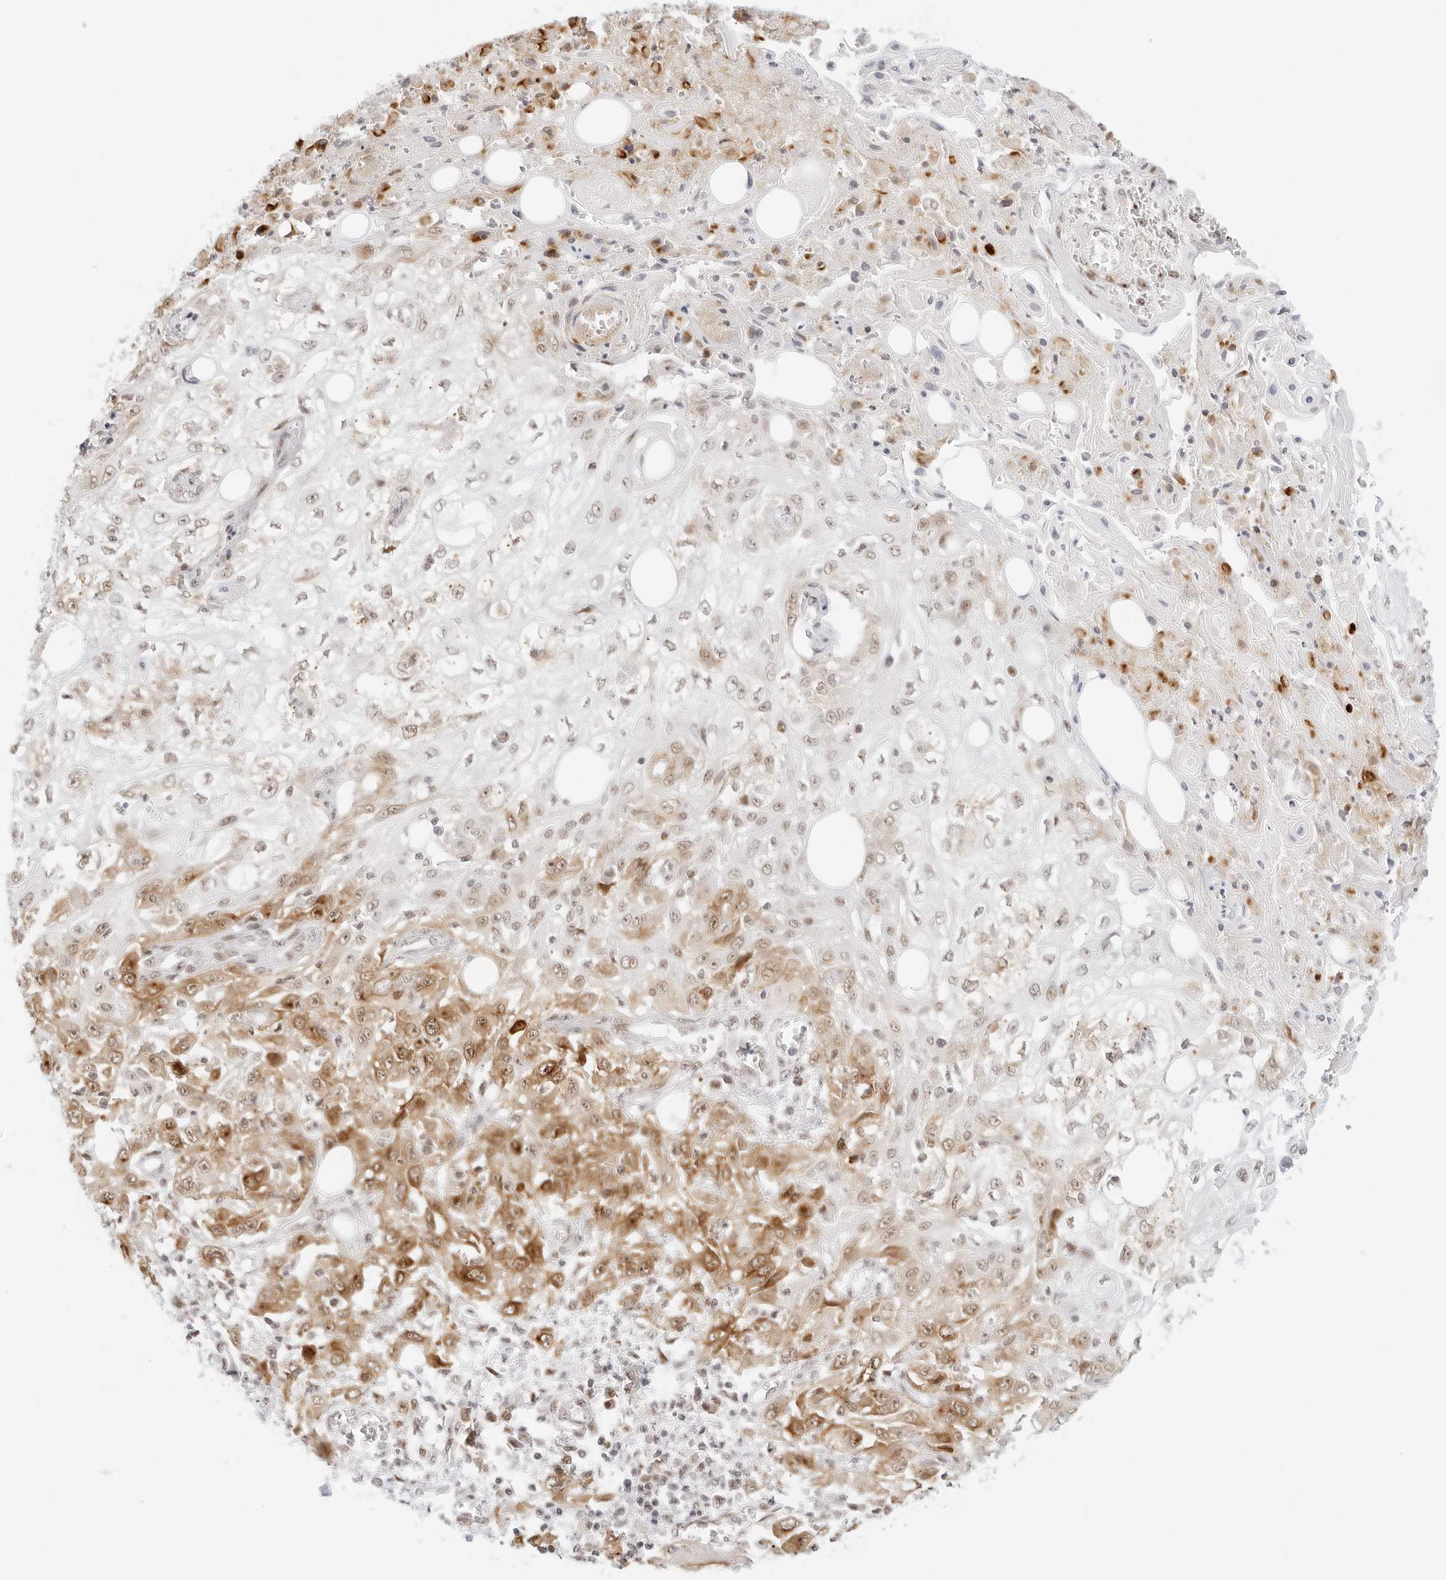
{"staining": {"intensity": "moderate", "quantity": "25%-75%", "location": "cytoplasmic/membranous,nuclear"}, "tissue": "skin cancer", "cell_type": "Tumor cells", "image_type": "cancer", "snomed": [{"axis": "morphology", "description": "Squamous cell carcinoma, NOS"}, {"axis": "morphology", "description": "Squamous cell carcinoma, metastatic, NOS"}, {"axis": "topography", "description": "Skin"}, {"axis": "topography", "description": "Lymph node"}], "caption": "An image showing moderate cytoplasmic/membranous and nuclear positivity in approximately 25%-75% of tumor cells in skin cancer (metastatic squamous cell carcinoma), as visualized by brown immunohistochemical staining.", "gene": "ITGA6", "patient": {"sex": "male", "age": 75}}